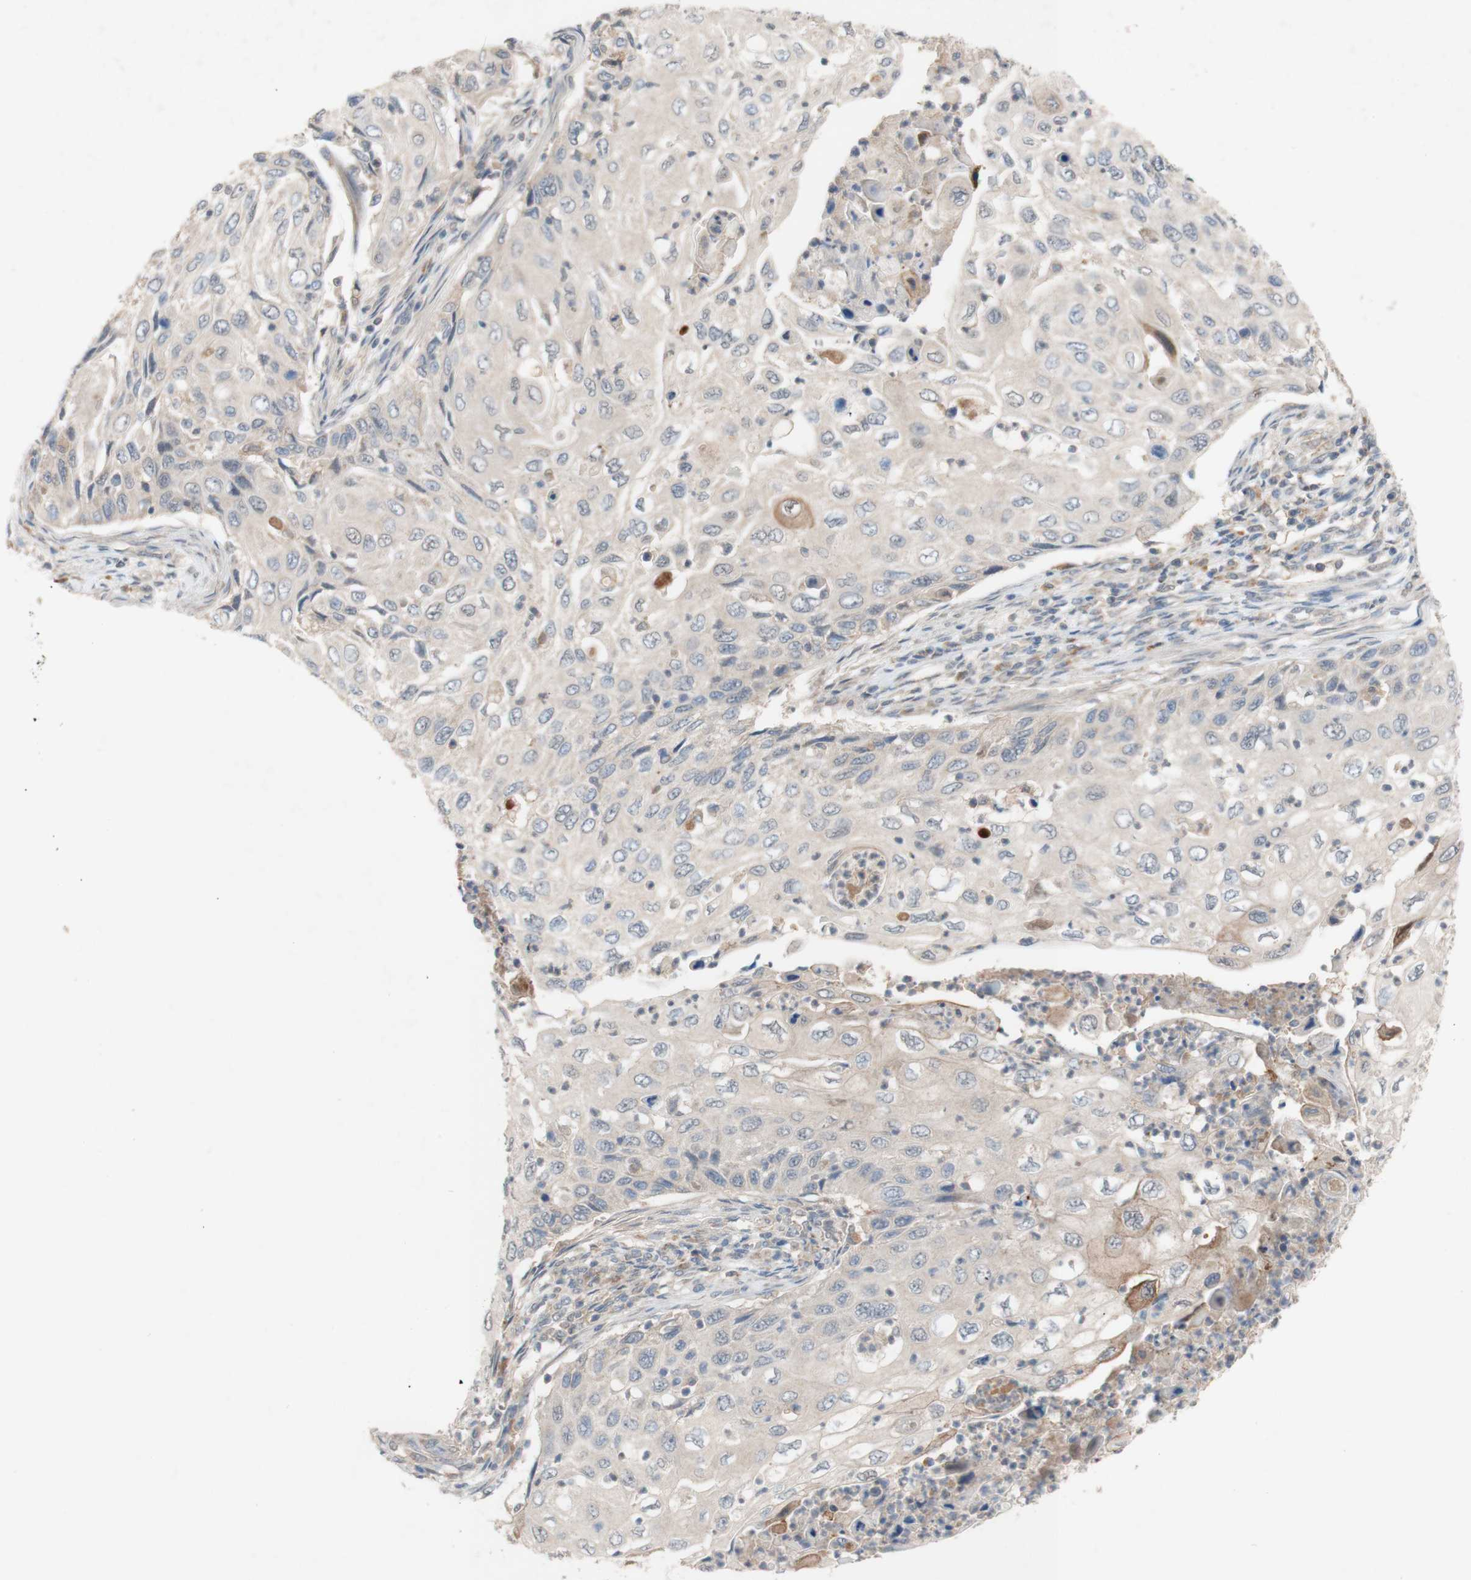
{"staining": {"intensity": "weak", "quantity": "<25%", "location": "cytoplasmic/membranous"}, "tissue": "cervical cancer", "cell_type": "Tumor cells", "image_type": "cancer", "snomed": [{"axis": "morphology", "description": "Squamous cell carcinoma, NOS"}, {"axis": "topography", "description": "Cervix"}], "caption": "An image of human cervical squamous cell carcinoma is negative for staining in tumor cells.", "gene": "PEX2", "patient": {"sex": "female", "age": 70}}